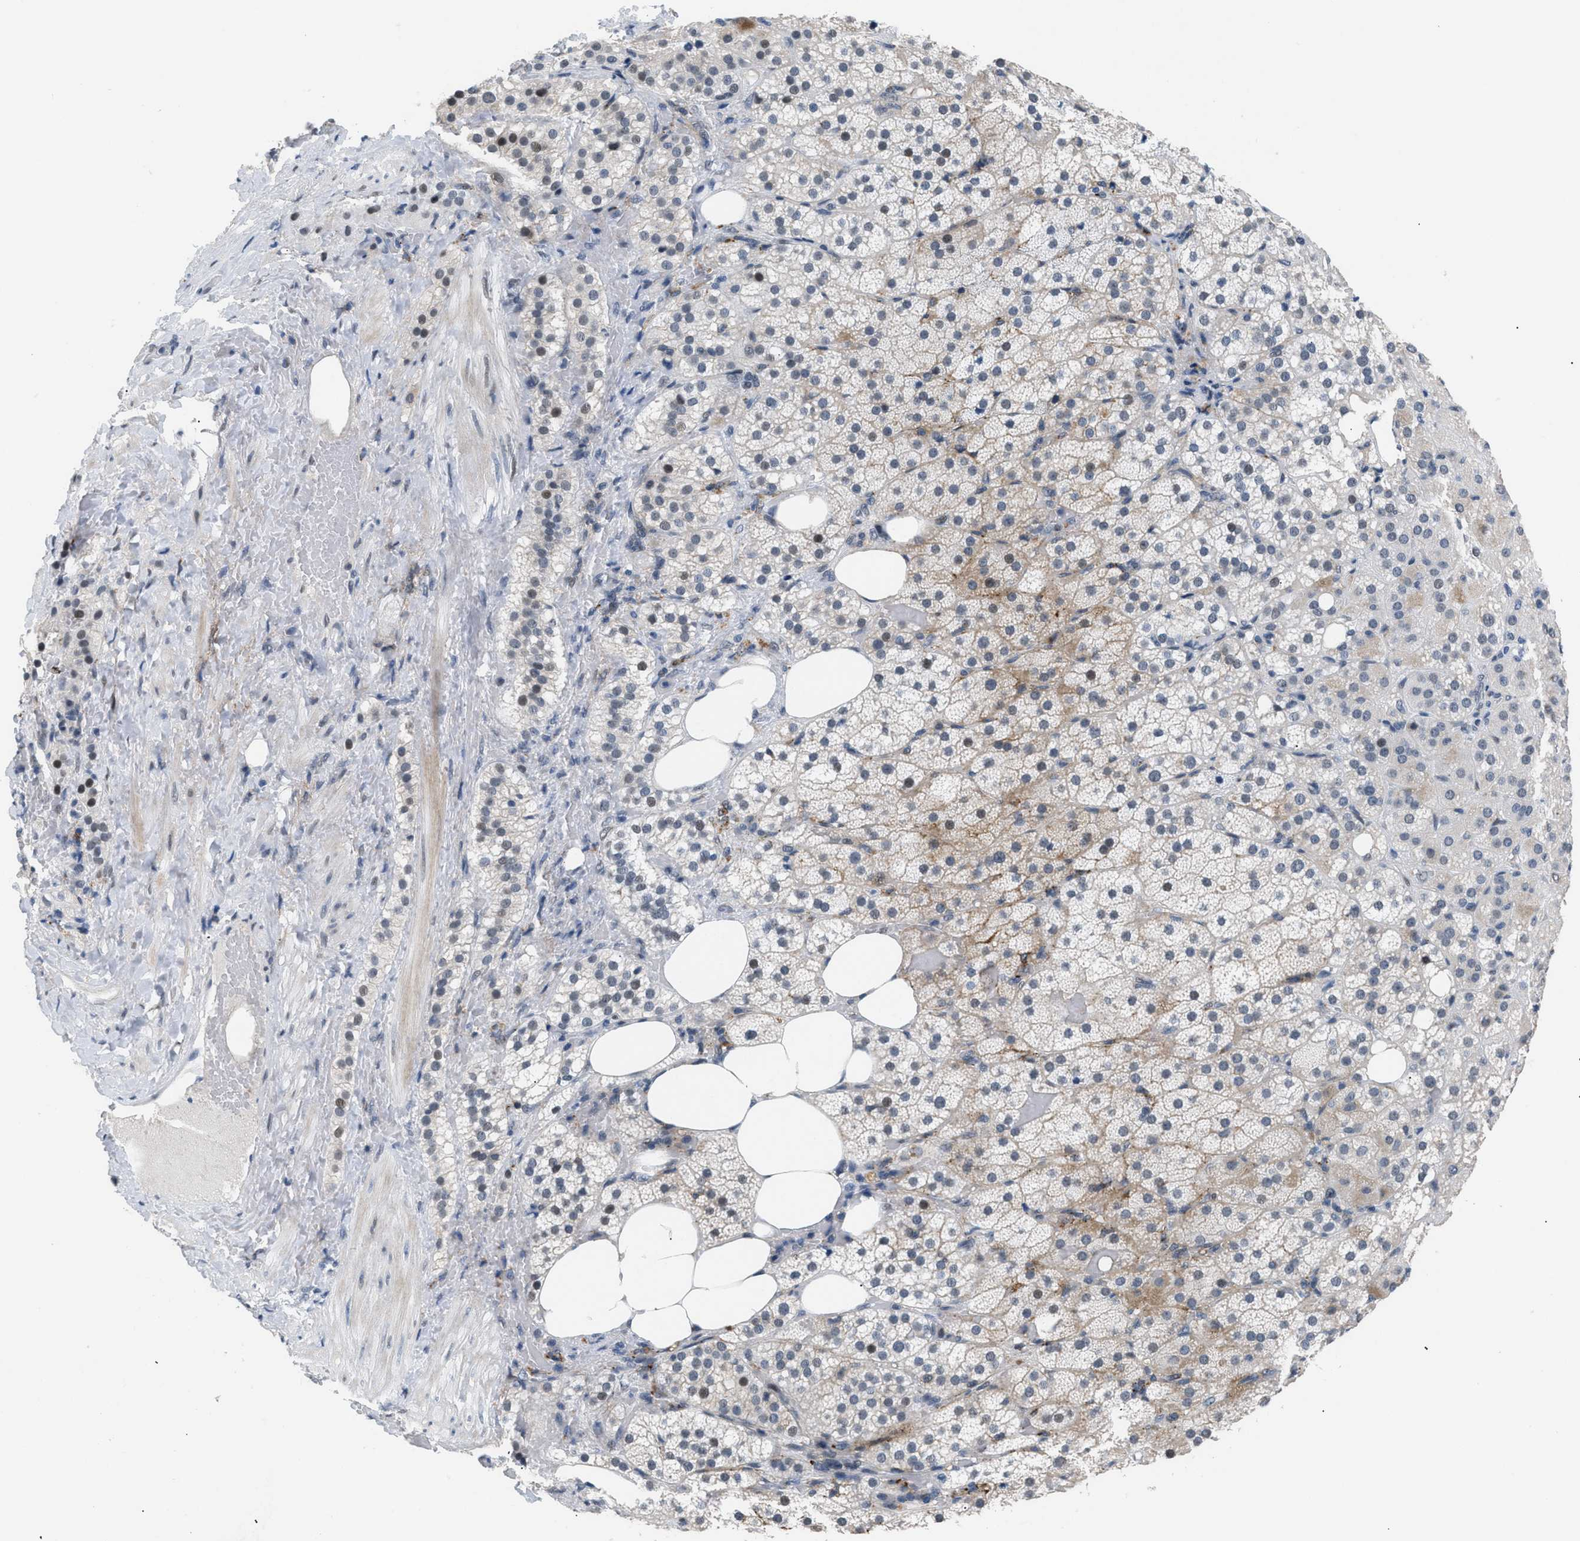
{"staining": {"intensity": "moderate", "quantity": "<25%", "location": "cytoplasmic/membranous,nuclear"}, "tissue": "adrenal gland", "cell_type": "Glandular cells", "image_type": "normal", "snomed": [{"axis": "morphology", "description": "Normal tissue, NOS"}, {"axis": "topography", "description": "Adrenal gland"}], "caption": "Glandular cells show low levels of moderate cytoplasmic/membranous,nuclear staining in about <25% of cells in benign adrenal gland. The staining is performed using DAB brown chromogen to label protein expression. The nuclei are counter-stained blue using hematoxylin.", "gene": "KCNC3", "patient": {"sex": "female", "age": 59}}